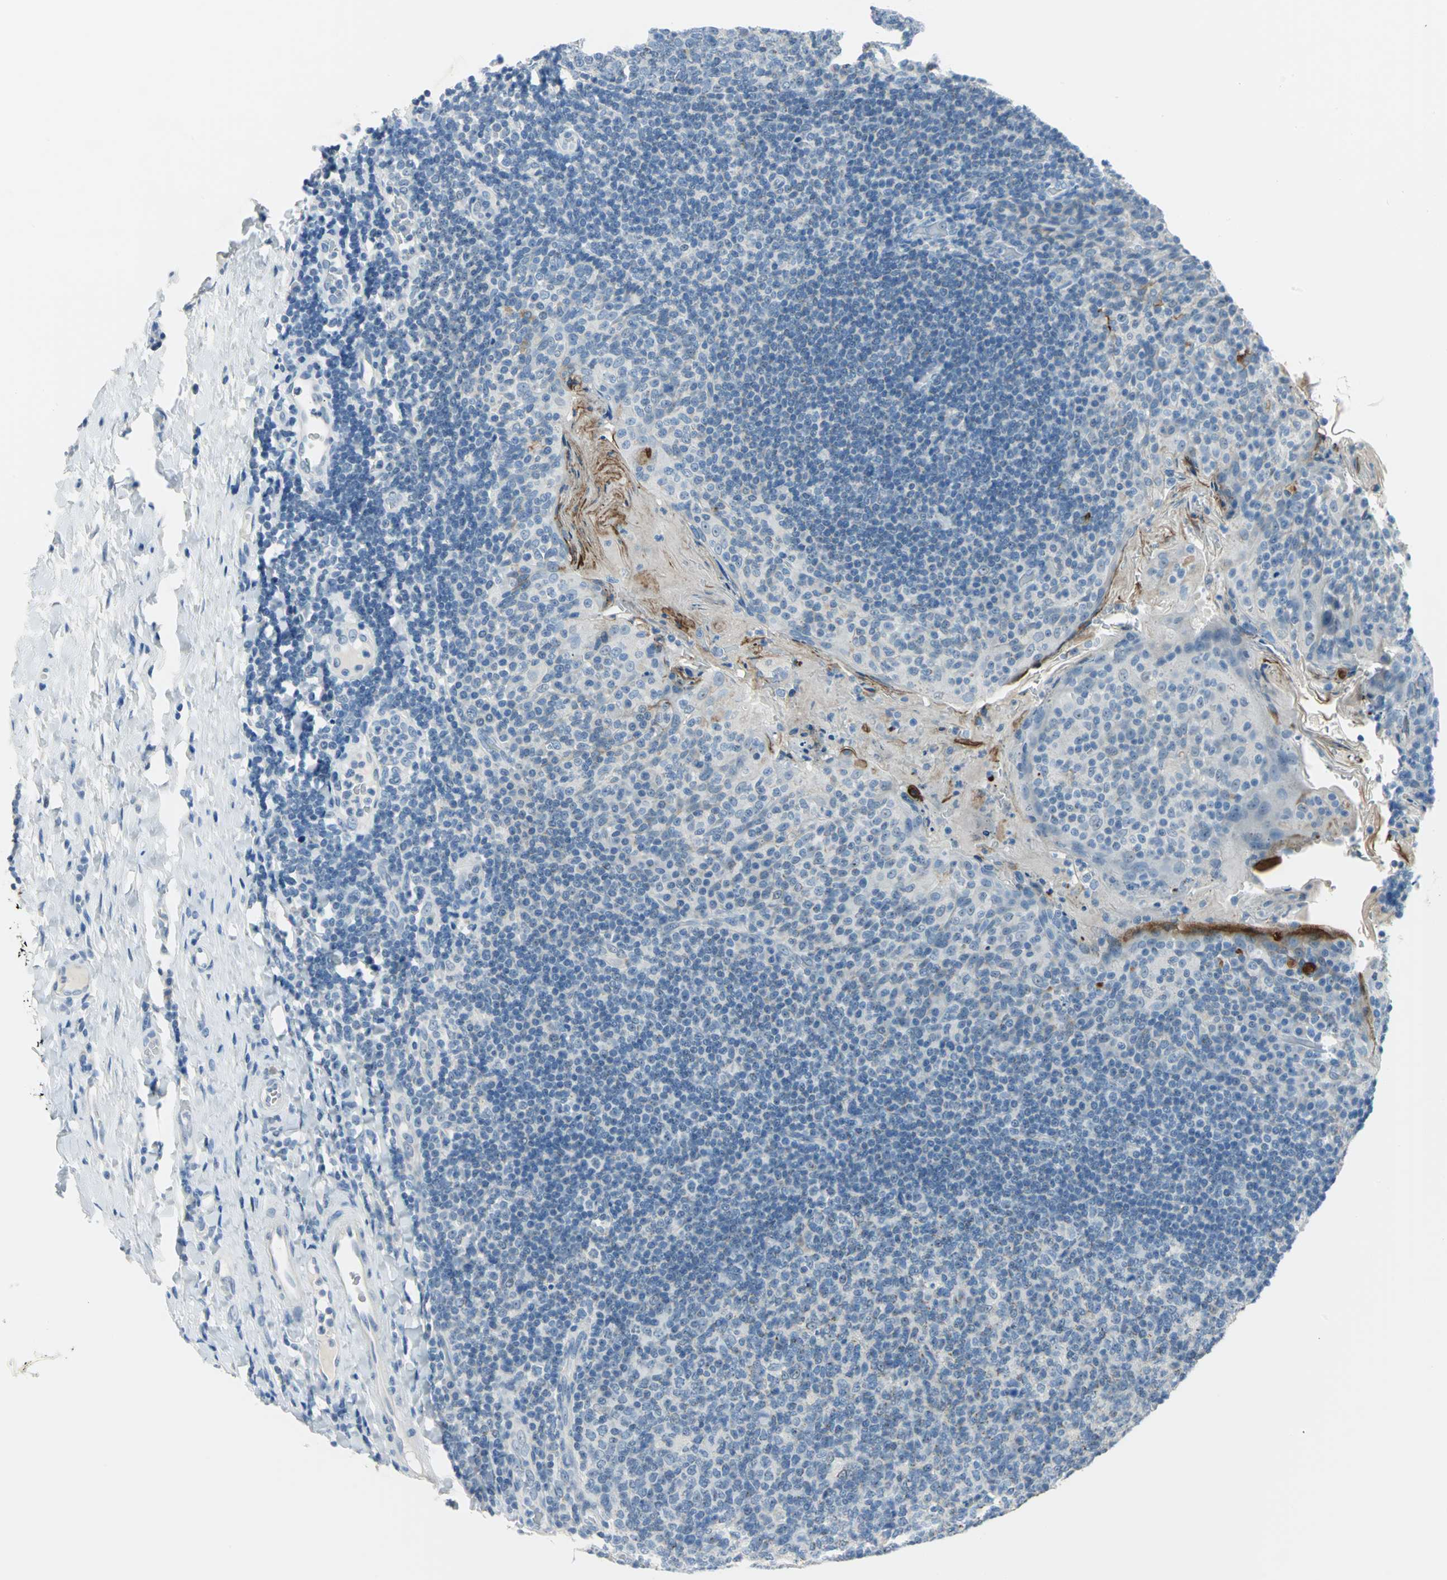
{"staining": {"intensity": "negative", "quantity": "none", "location": "none"}, "tissue": "tonsil", "cell_type": "Germinal center cells", "image_type": "normal", "snomed": [{"axis": "morphology", "description": "Normal tissue, NOS"}, {"axis": "topography", "description": "Tonsil"}], "caption": "The histopathology image shows no staining of germinal center cells in benign tonsil.", "gene": "MUC4", "patient": {"sex": "male", "age": 17}}